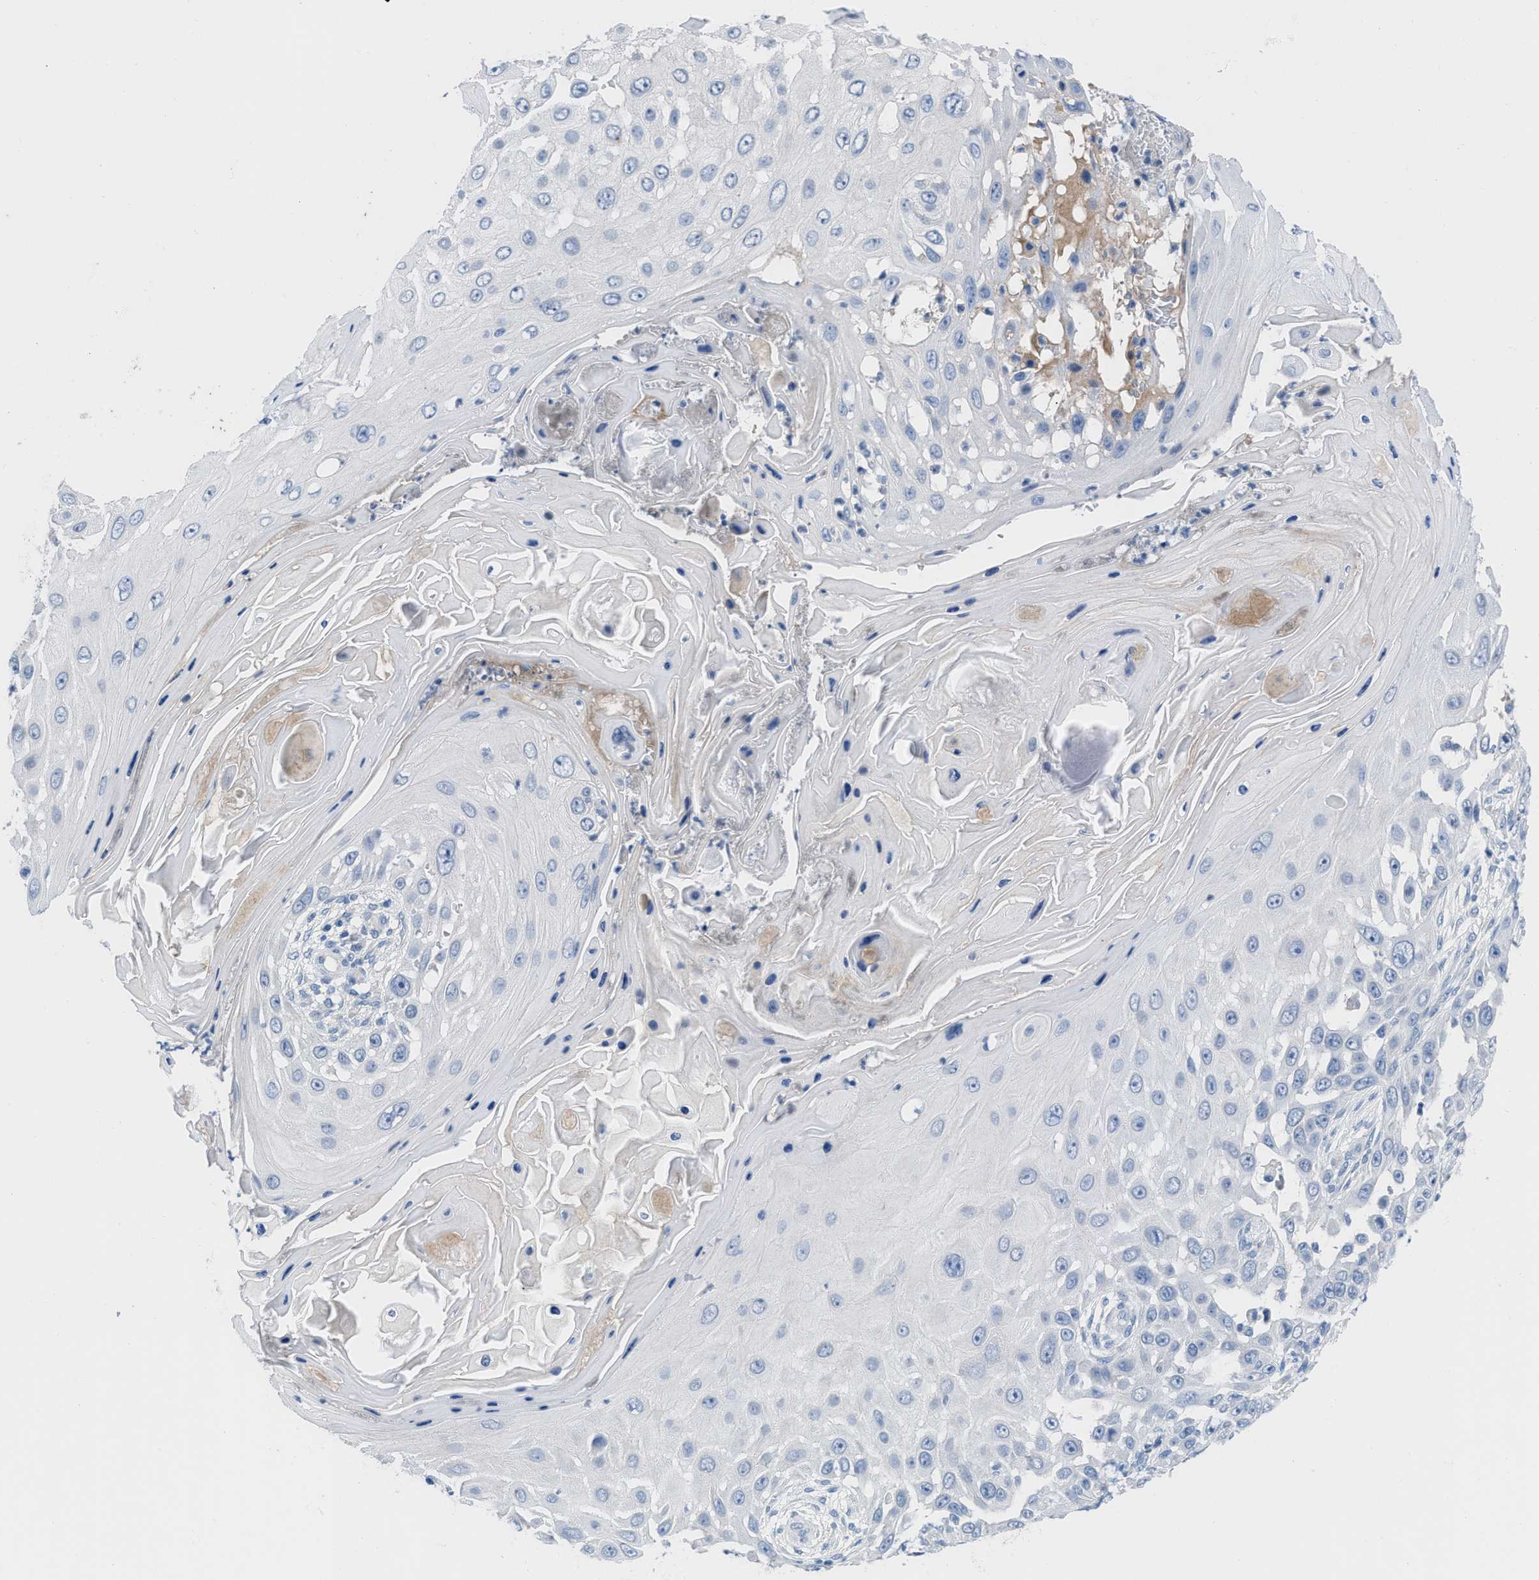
{"staining": {"intensity": "negative", "quantity": "none", "location": "none"}, "tissue": "skin cancer", "cell_type": "Tumor cells", "image_type": "cancer", "snomed": [{"axis": "morphology", "description": "Squamous cell carcinoma, NOS"}, {"axis": "topography", "description": "Skin"}], "caption": "Squamous cell carcinoma (skin) was stained to show a protein in brown. There is no significant staining in tumor cells.", "gene": "HPX", "patient": {"sex": "female", "age": 44}}